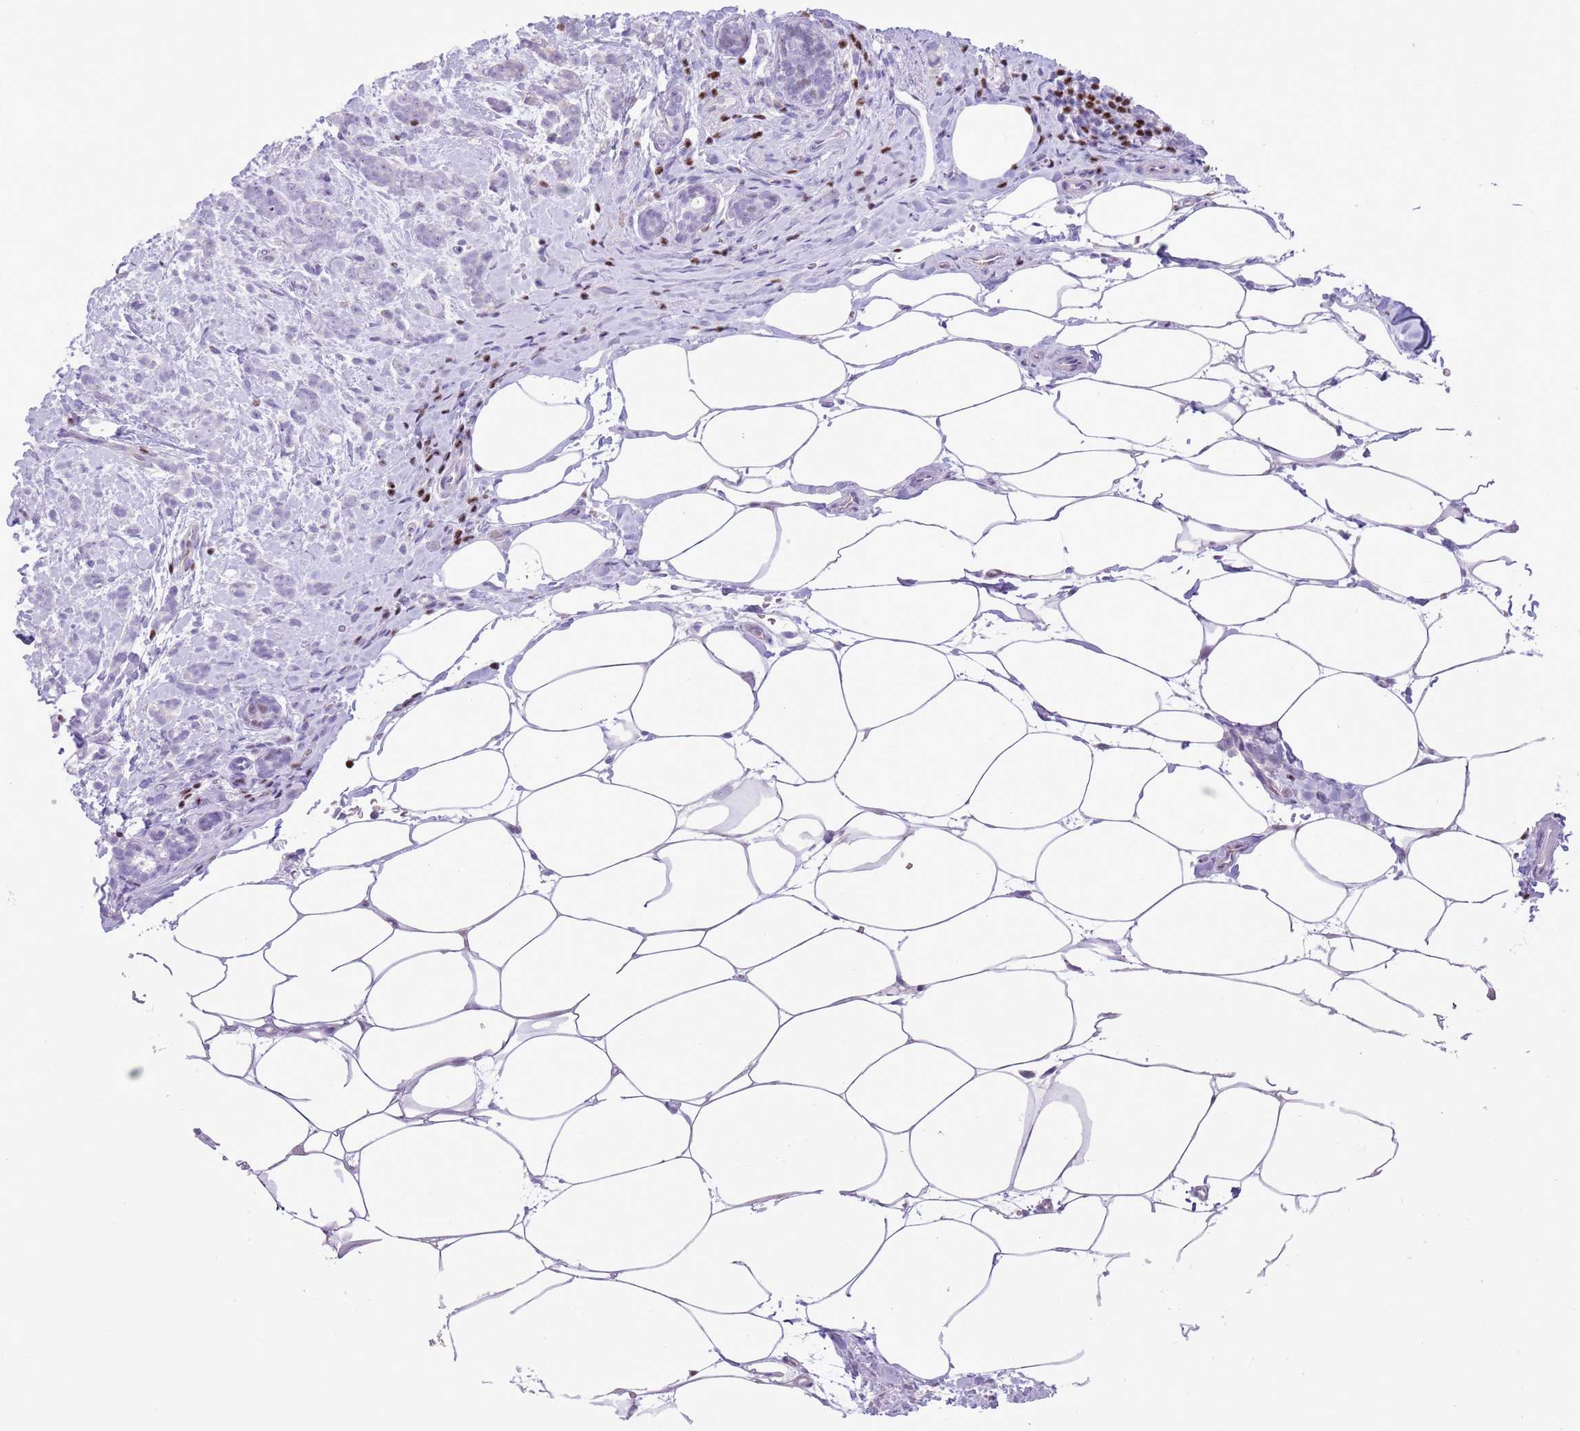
{"staining": {"intensity": "negative", "quantity": "none", "location": "none"}, "tissue": "breast cancer", "cell_type": "Tumor cells", "image_type": "cancer", "snomed": [{"axis": "morphology", "description": "Lobular carcinoma"}, {"axis": "topography", "description": "Breast"}], "caption": "An image of human lobular carcinoma (breast) is negative for staining in tumor cells. The staining was performed using DAB (3,3'-diaminobenzidine) to visualize the protein expression in brown, while the nuclei were stained in blue with hematoxylin (Magnification: 20x).", "gene": "BCL11B", "patient": {"sex": "female", "age": 58}}